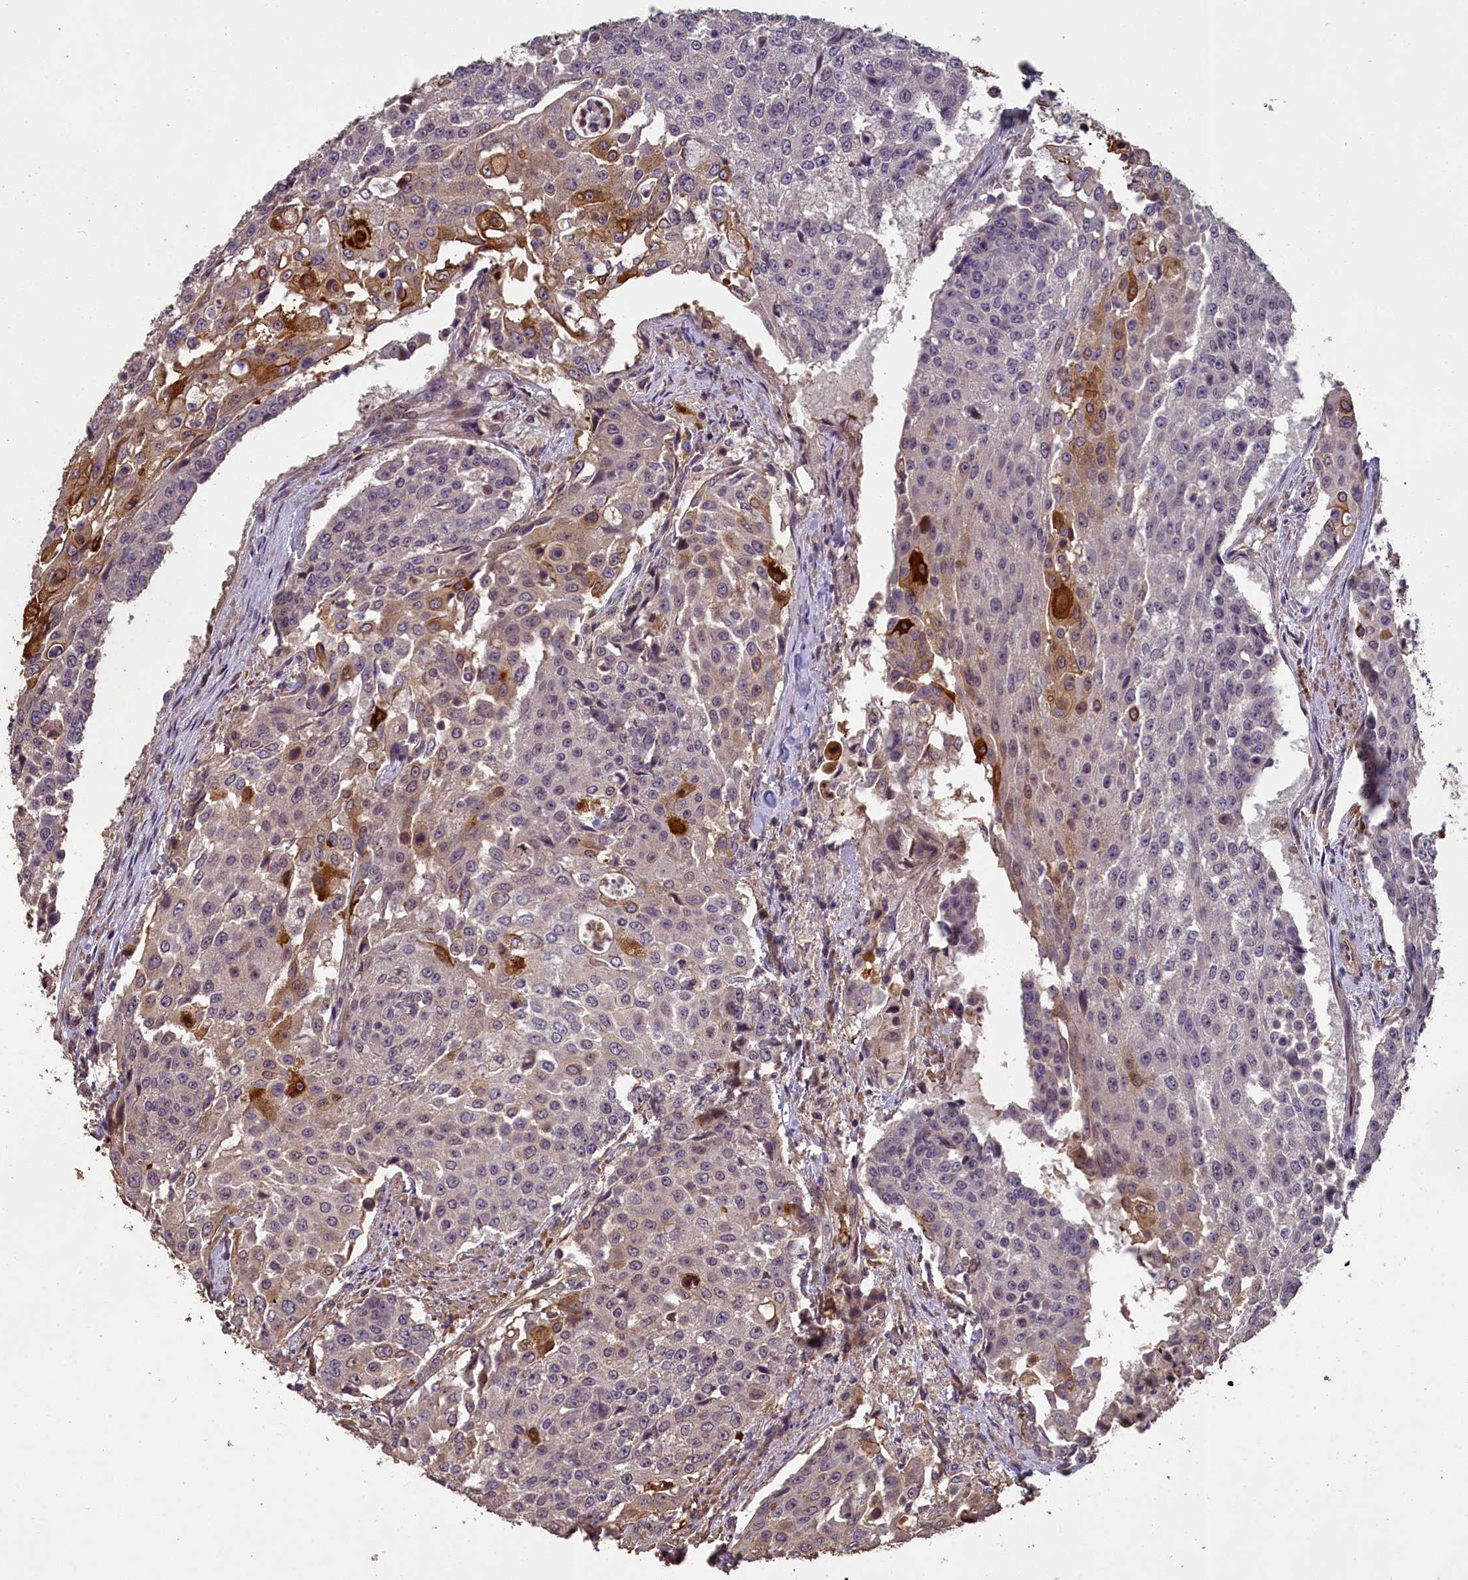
{"staining": {"intensity": "moderate", "quantity": "<25%", "location": "cytoplasmic/membranous"}, "tissue": "urothelial cancer", "cell_type": "Tumor cells", "image_type": "cancer", "snomed": [{"axis": "morphology", "description": "Urothelial carcinoma, High grade"}, {"axis": "topography", "description": "Urinary bladder"}], "caption": "High-magnification brightfield microscopy of urothelial carcinoma (high-grade) stained with DAB (brown) and counterstained with hematoxylin (blue). tumor cells exhibit moderate cytoplasmic/membranous positivity is identified in about<25% of cells.", "gene": "CHD9", "patient": {"sex": "female", "age": 63}}